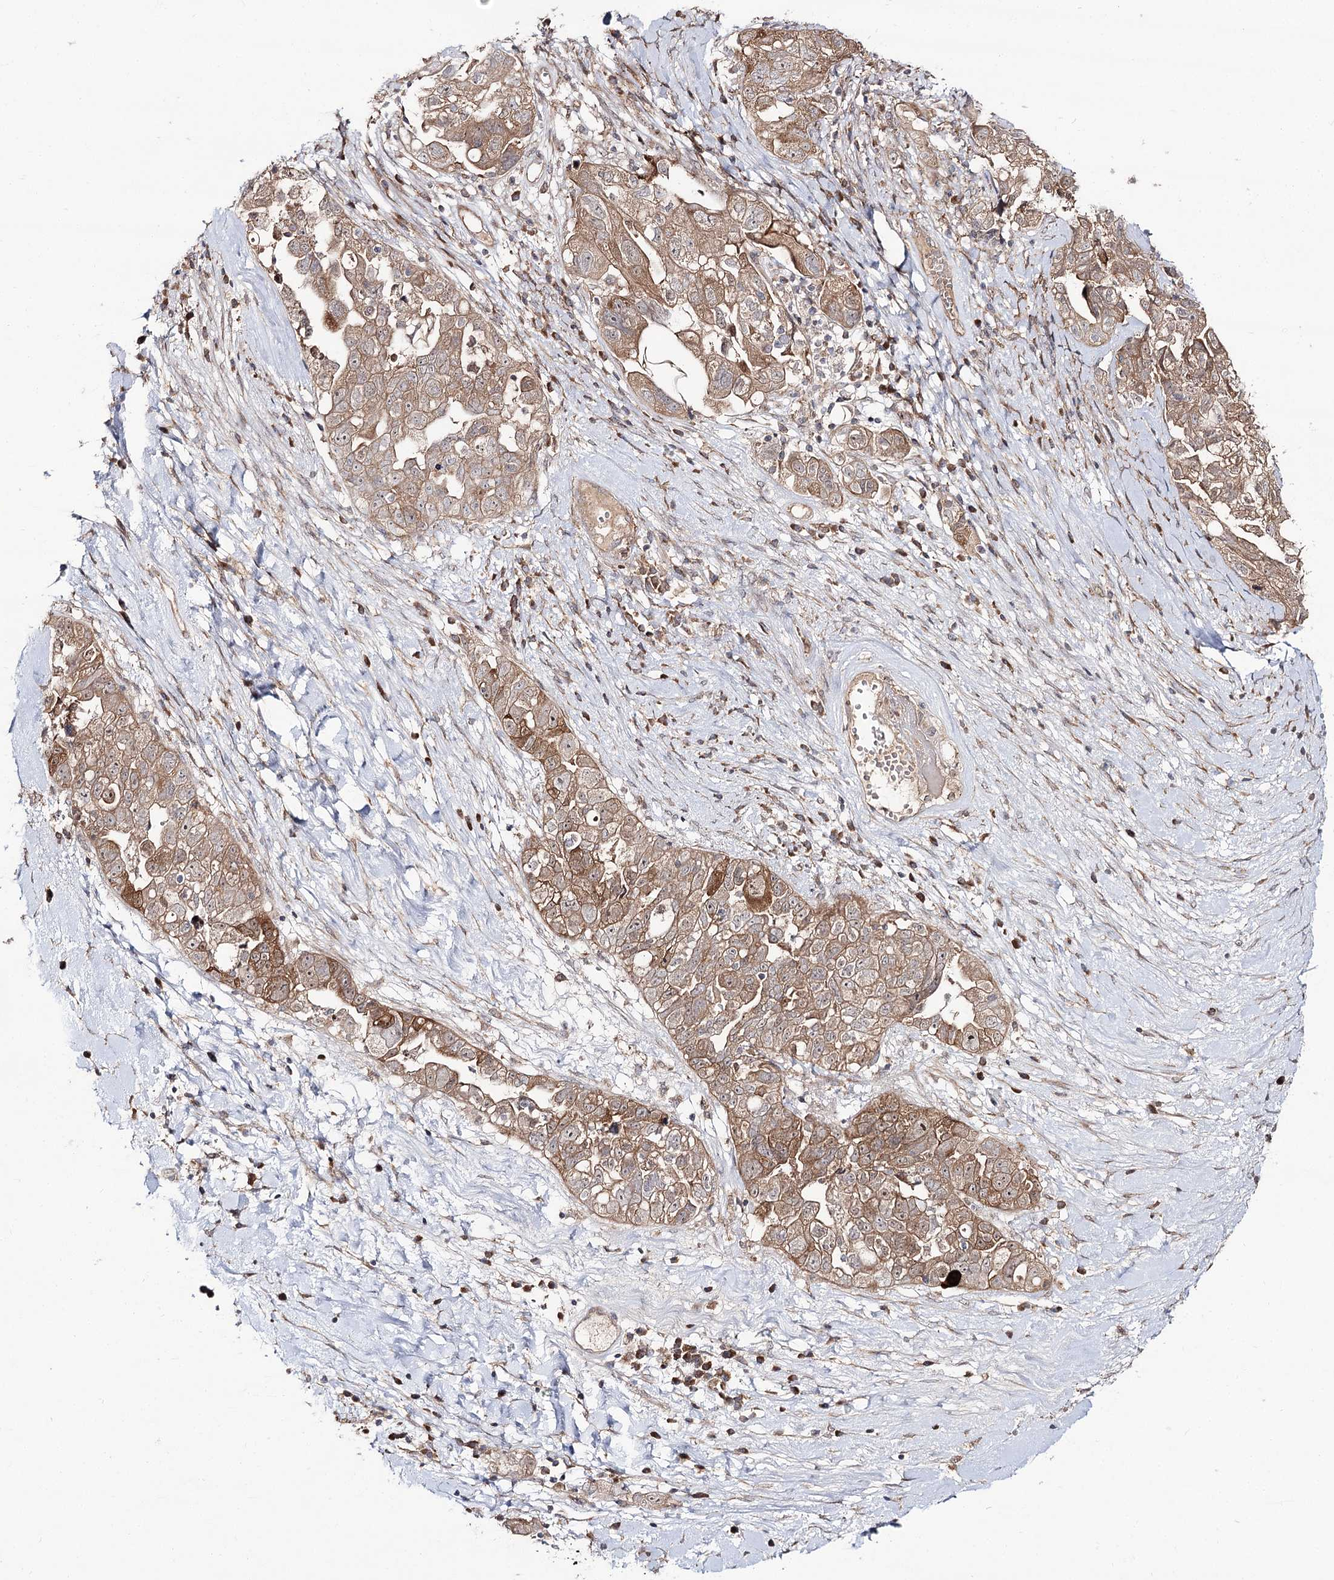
{"staining": {"intensity": "moderate", "quantity": ">75%", "location": "cytoplasmic/membranous"}, "tissue": "ovarian cancer", "cell_type": "Tumor cells", "image_type": "cancer", "snomed": [{"axis": "morphology", "description": "Carcinoma, NOS"}, {"axis": "morphology", "description": "Cystadenocarcinoma, serous, NOS"}, {"axis": "topography", "description": "Ovary"}], "caption": "Immunohistochemical staining of human ovarian cancer (serous cystadenocarcinoma) displays medium levels of moderate cytoplasmic/membranous staining in about >75% of tumor cells.", "gene": "C11orf80", "patient": {"sex": "female", "age": 69}}